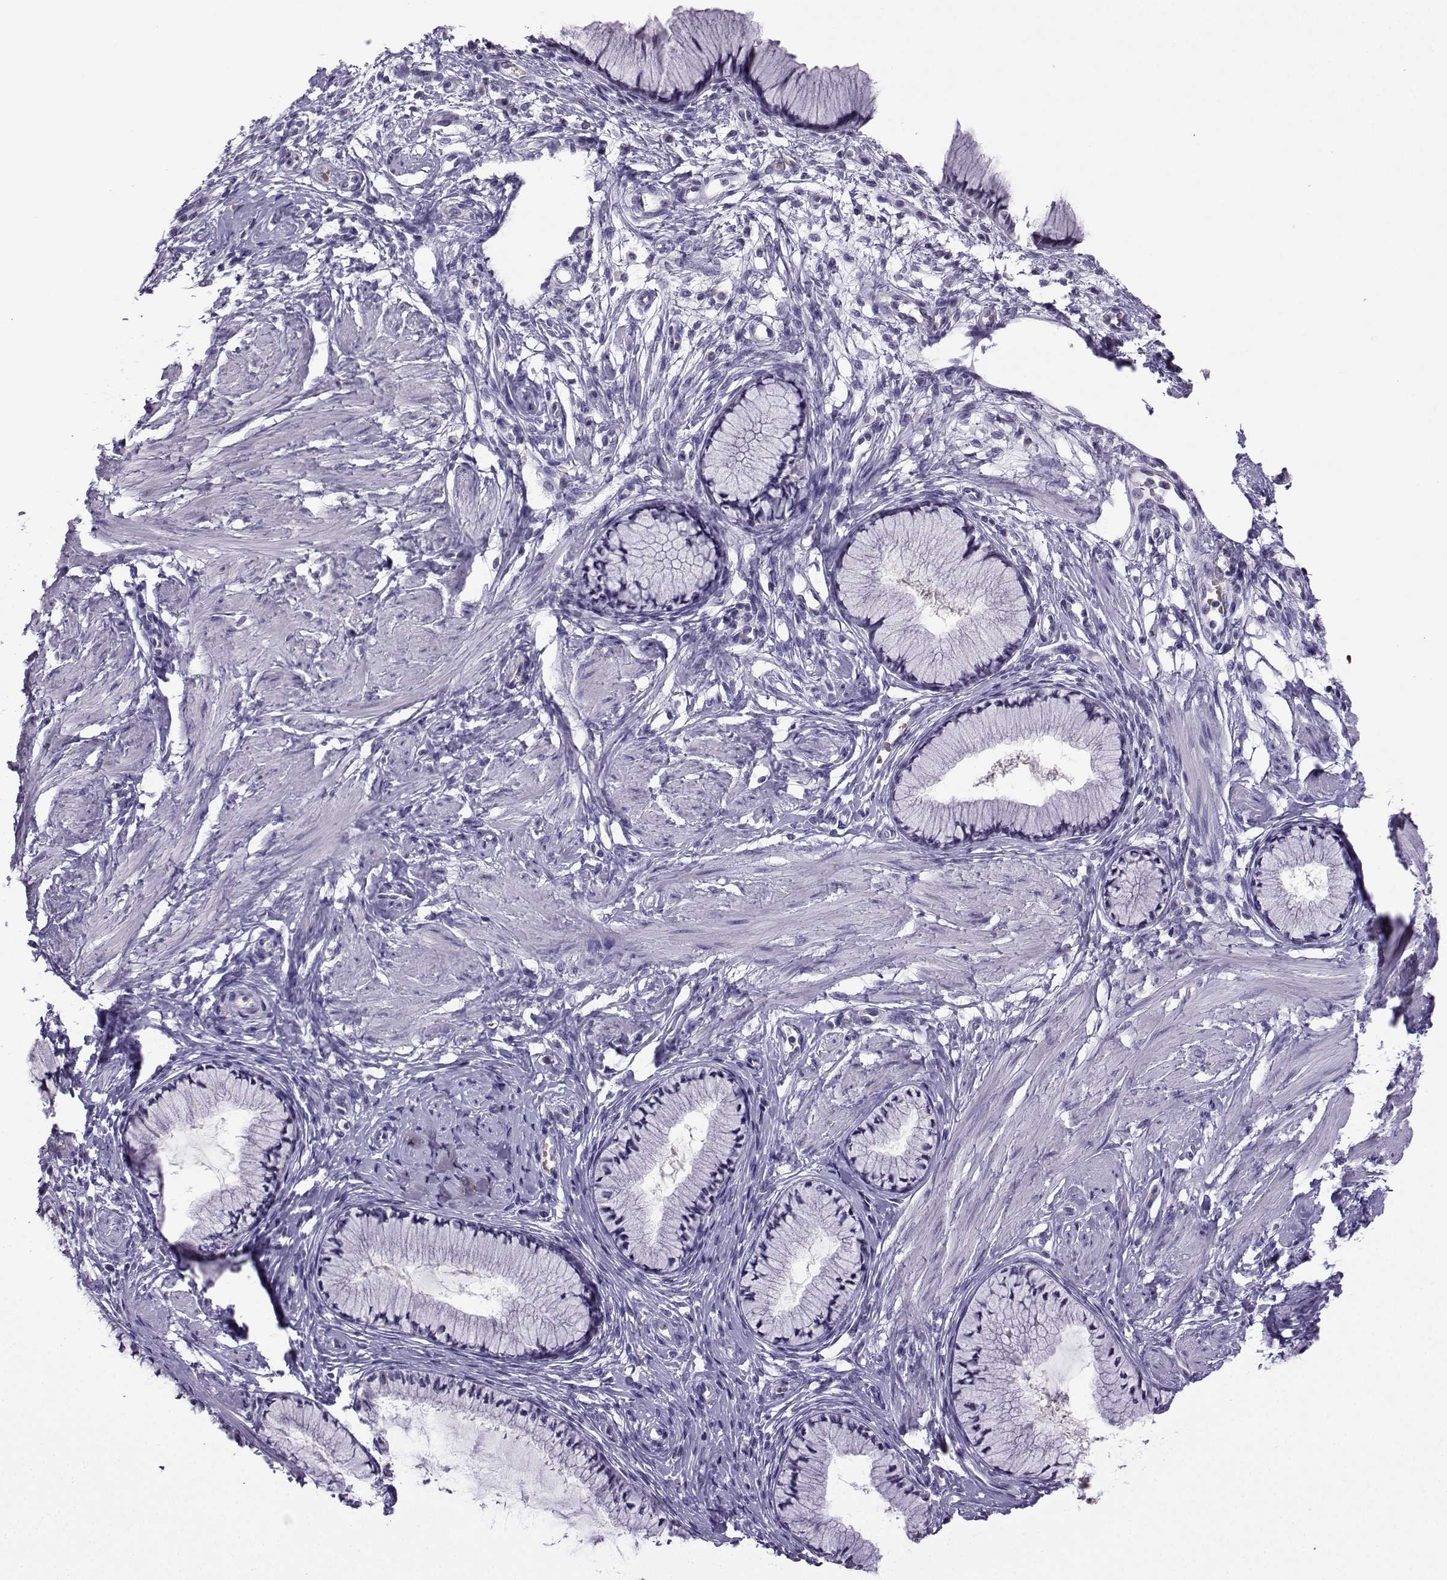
{"staining": {"intensity": "negative", "quantity": "none", "location": "none"}, "tissue": "cervix", "cell_type": "Glandular cells", "image_type": "normal", "snomed": [{"axis": "morphology", "description": "Normal tissue, NOS"}, {"axis": "topography", "description": "Cervix"}], "caption": "Image shows no significant protein expression in glandular cells of unremarkable cervix. Brightfield microscopy of IHC stained with DAB (brown) and hematoxylin (blue), captured at high magnification.", "gene": "LRFN2", "patient": {"sex": "female", "age": 37}}